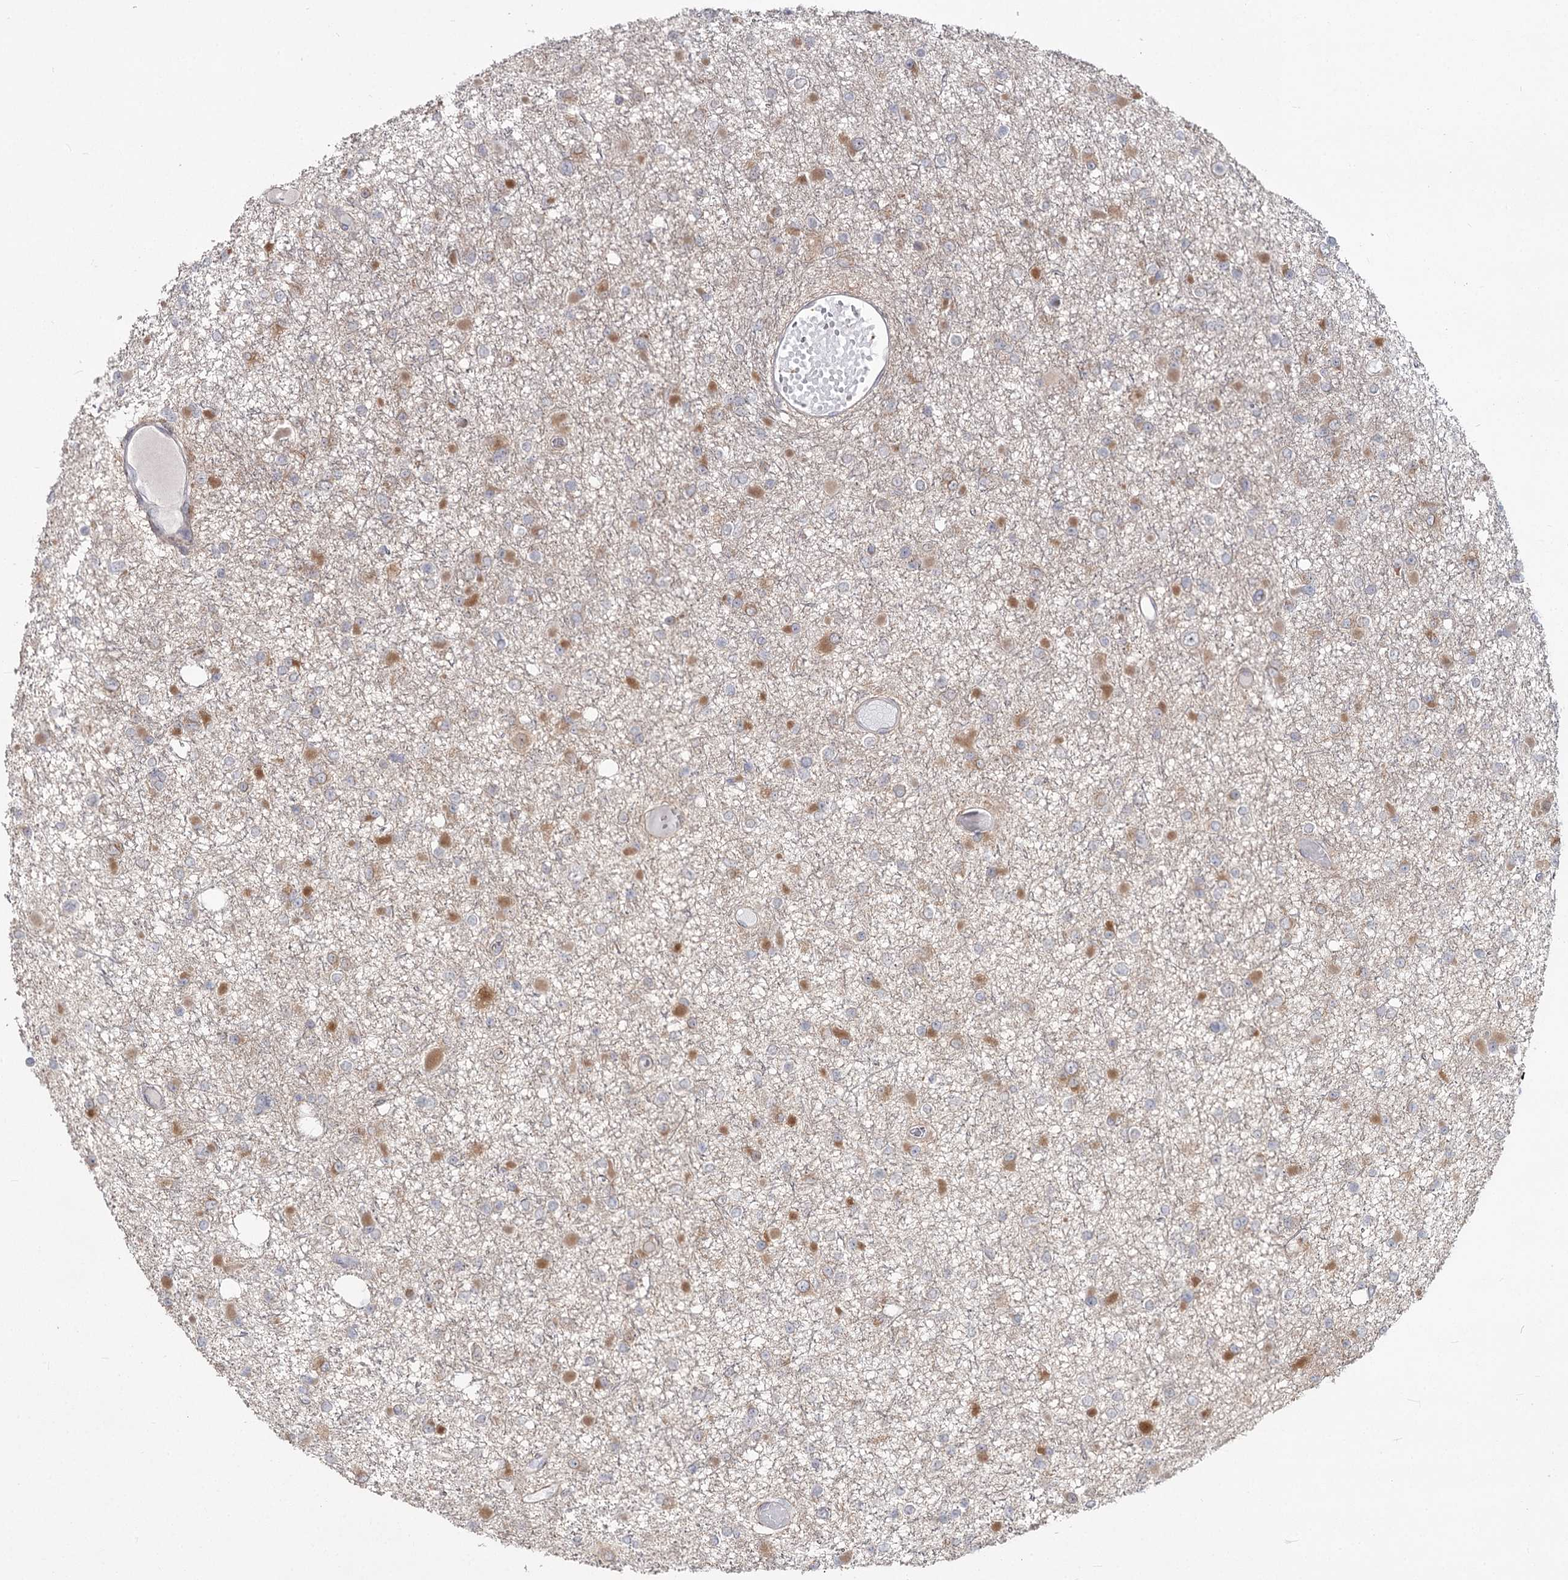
{"staining": {"intensity": "moderate", "quantity": "<25%", "location": "cytoplasmic/membranous"}, "tissue": "glioma", "cell_type": "Tumor cells", "image_type": "cancer", "snomed": [{"axis": "morphology", "description": "Glioma, malignant, Low grade"}, {"axis": "topography", "description": "Brain"}], "caption": "There is low levels of moderate cytoplasmic/membranous expression in tumor cells of malignant low-grade glioma, as demonstrated by immunohistochemical staining (brown color).", "gene": "CCNG2", "patient": {"sex": "female", "age": 22}}